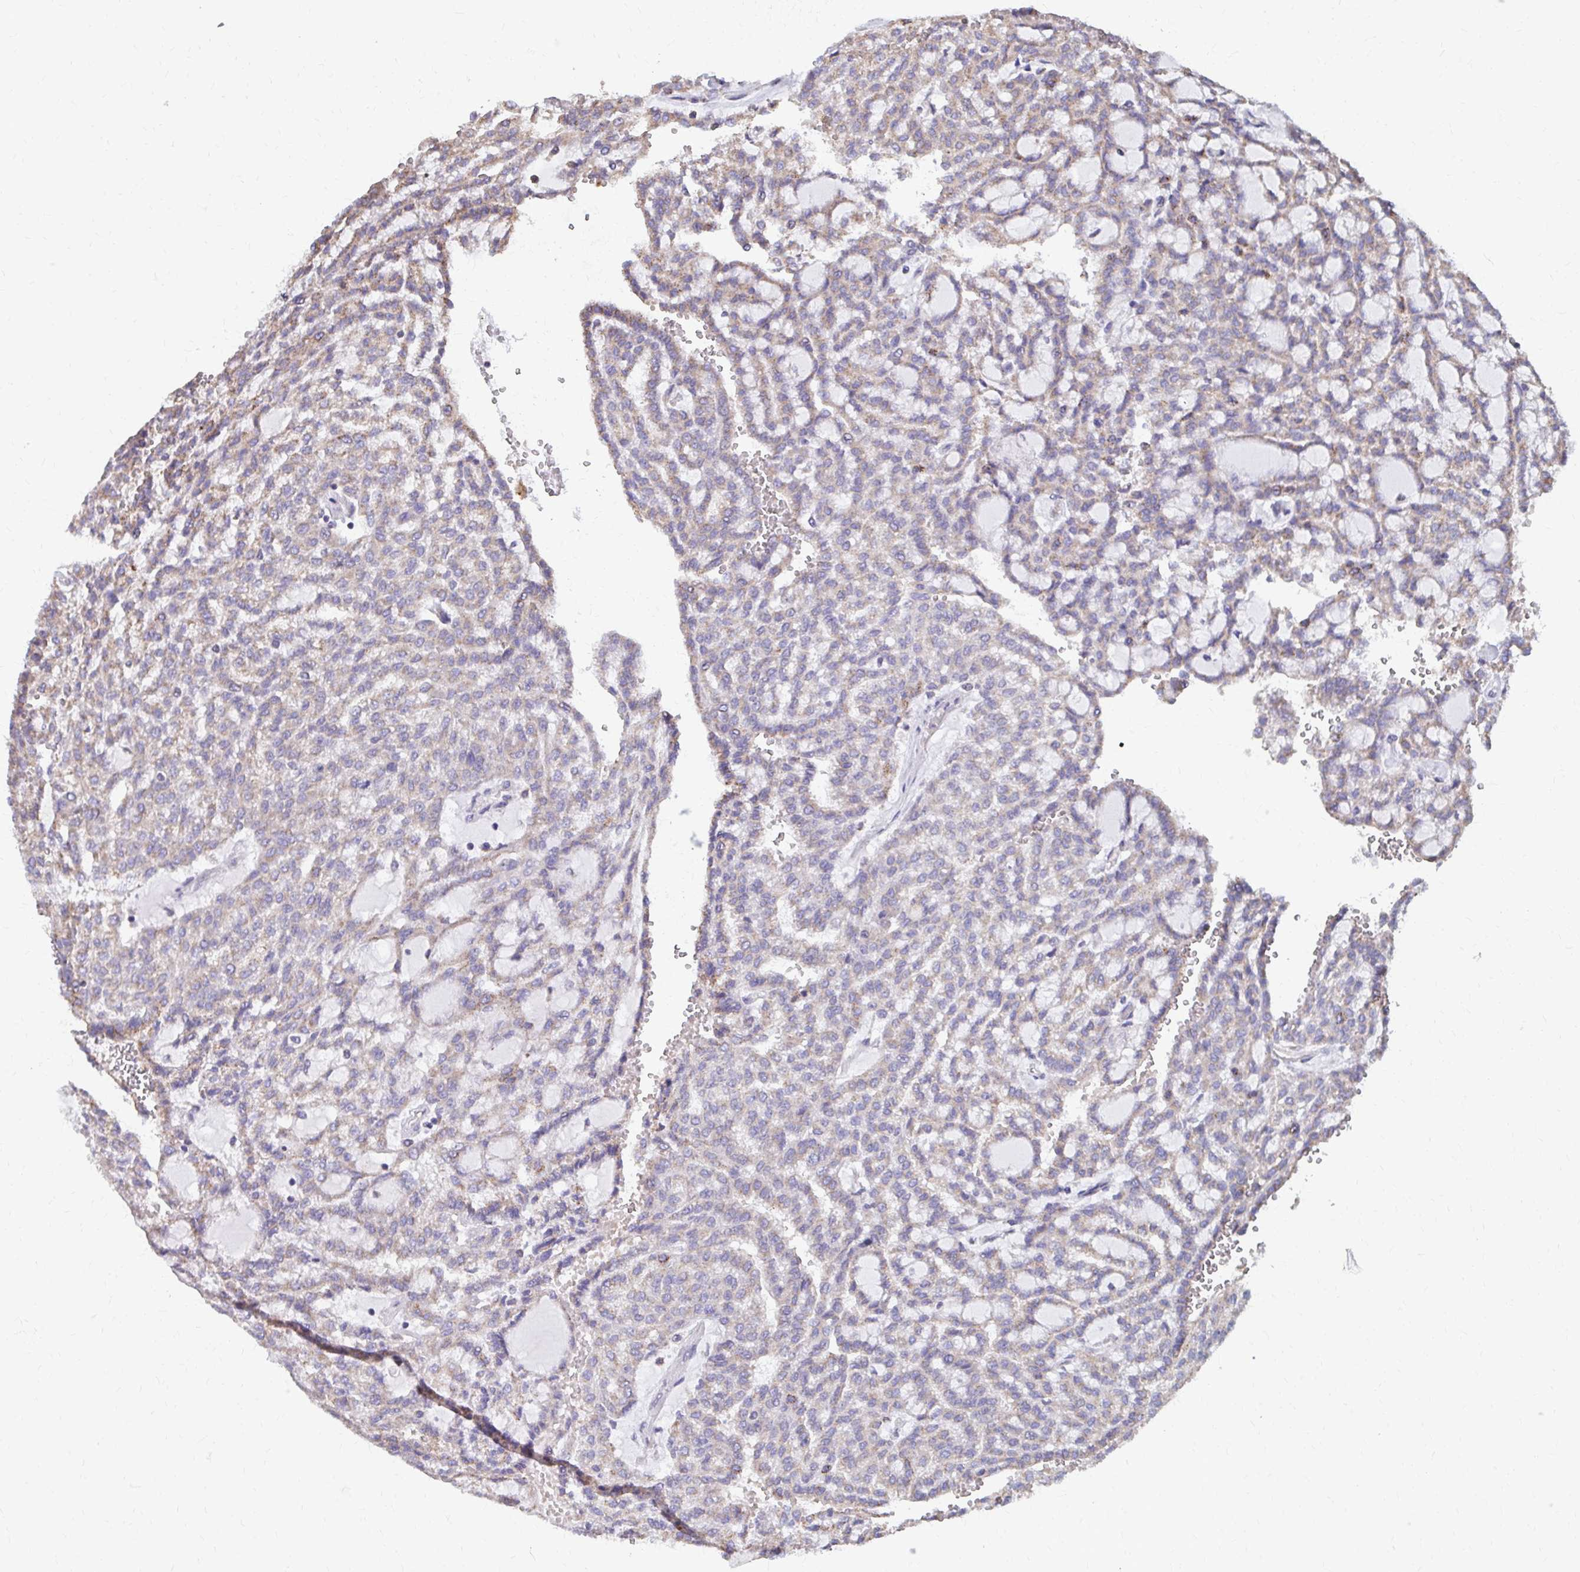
{"staining": {"intensity": "weak", "quantity": "25%-75%", "location": "cytoplasmic/membranous"}, "tissue": "renal cancer", "cell_type": "Tumor cells", "image_type": "cancer", "snomed": [{"axis": "morphology", "description": "Adenocarcinoma, NOS"}, {"axis": "topography", "description": "Kidney"}], "caption": "Protein expression analysis of human renal adenocarcinoma reveals weak cytoplasmic/membranous expression in approximately 25%-75% of tumor cells.", "gene": "FKBP2", "patient": {"sex": "male", "age": 63}}